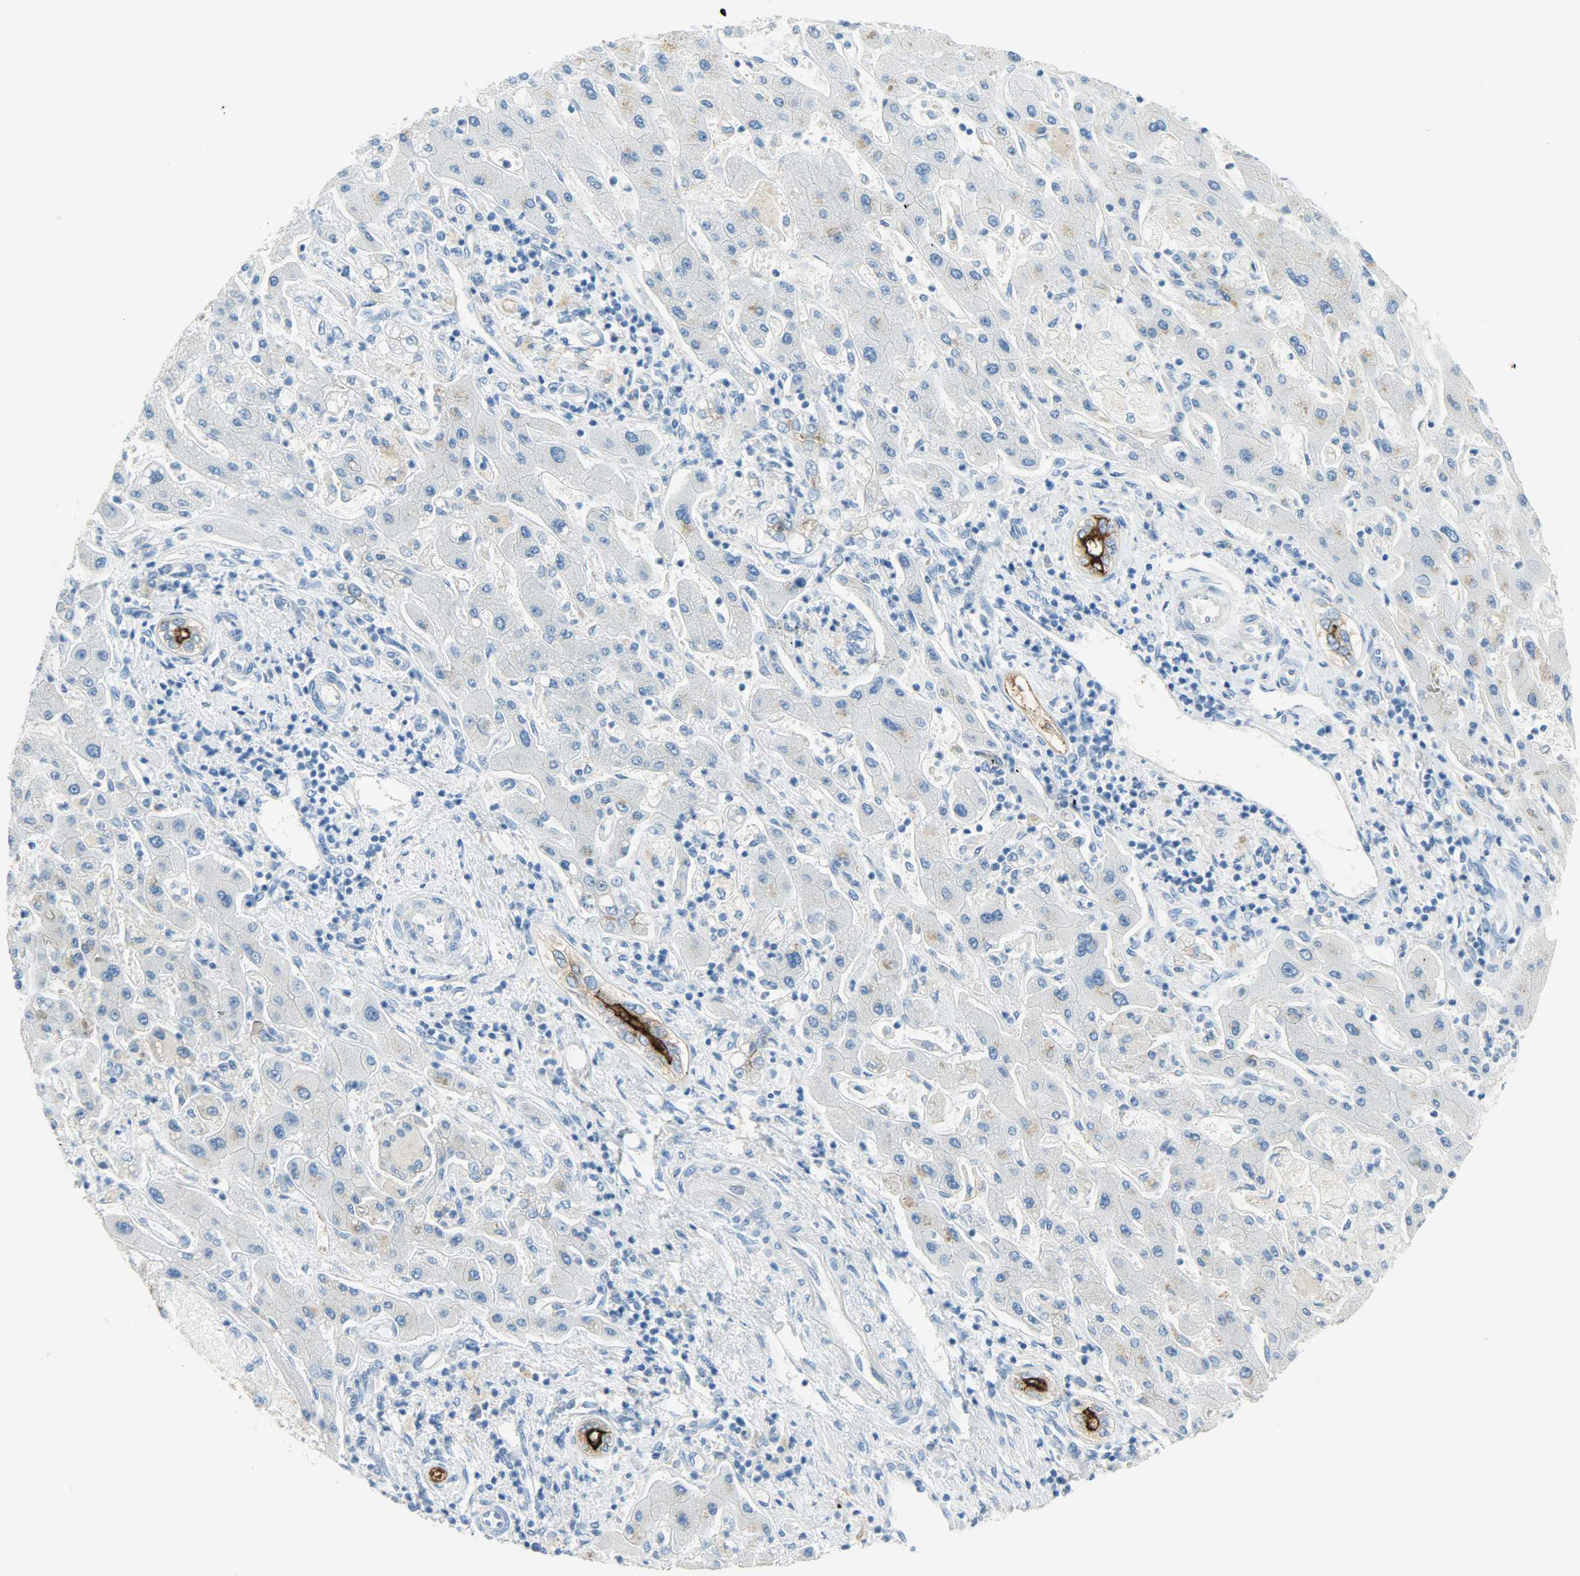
{"staining": {"intensity": "weak", "quantity": "<25%", "location": "cytoplasmic/membranous"}, "tissue": "liver cancer", "cell_type": "Tumor cells", "image_type": "cancer", "snomed": [{"axis": "morphology", "description": "Cholangiocarcinoma"}, {"axis": "topography", "description": "Liver"}], "caption": "A high-resolution micrograph shows immunohistochemistry staining of liver cancer (cholangiocarcinoma), which displays no significant positivity in tumor cells. The staining is performed using DAB (3,3'-diaminobenzidine) brown chromogen with nuclei counter-stained in using hematoxylin.", "gene": "PROM1", "patient": {"sex": "male", "age": 50}}